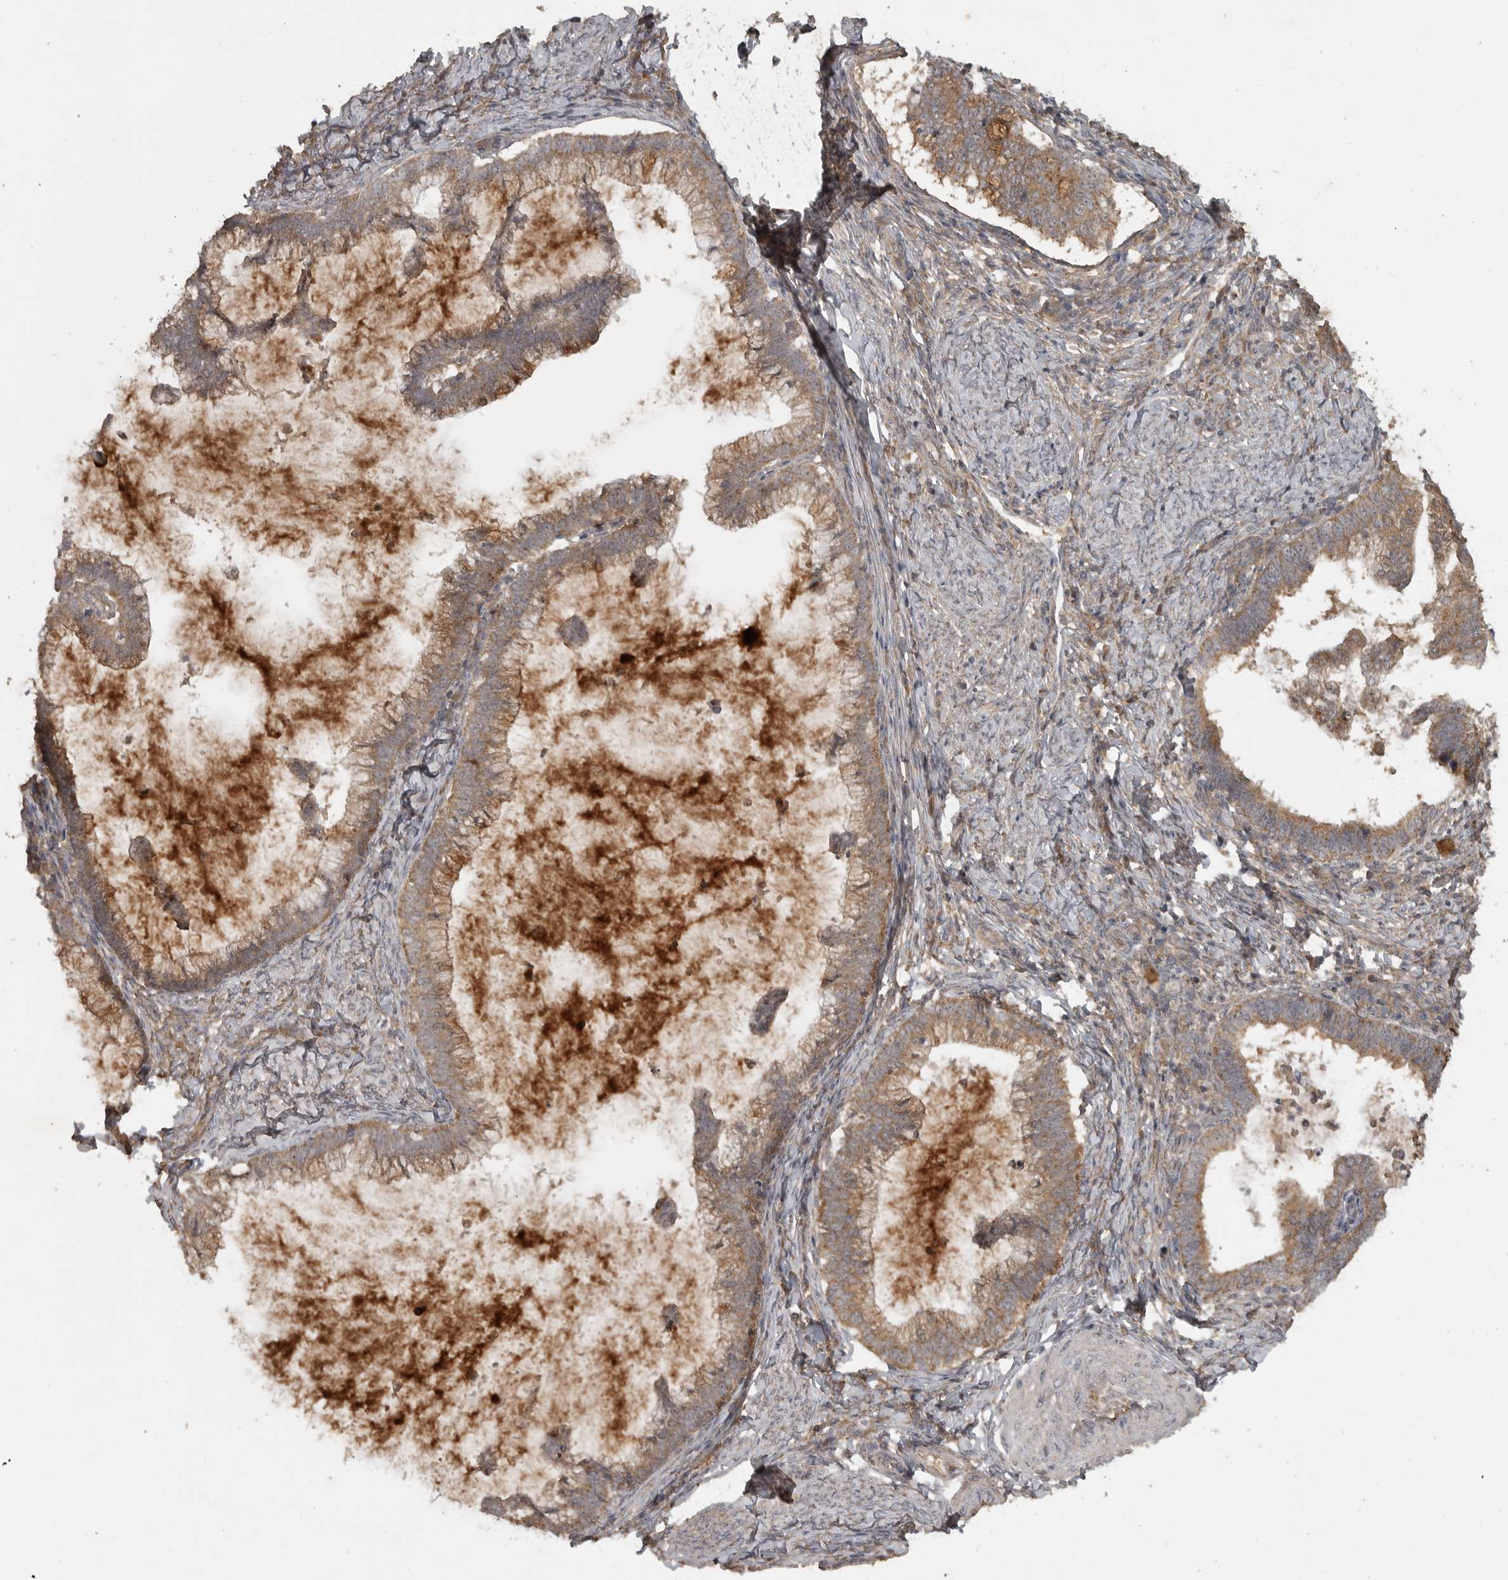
{"staining": {"intensity": "moderate", "quantity": ">75%", "location": "cytoplasmic/membranous"}, "tissue": "cervical cancer", "cell_type": "Tumor cells", "image_type": "cancer", "snomed": [{"axis": "morphology", "description": "Adenocarcinoma, NOS"}, {"axis": "topography", "description": "Cervix"}], "caption": "High-magnification brightfield microscopy of cervical cancer (adenocarcinoma) stained with DAB (brown) and counterstained with hematoxylin (blue). tumor cells exhibit moderate cytoplasmic/membranous staining is seen in about>75% of cells.", "gene": "LLGL1", "patient": {"sex": "female", "age": 36}}